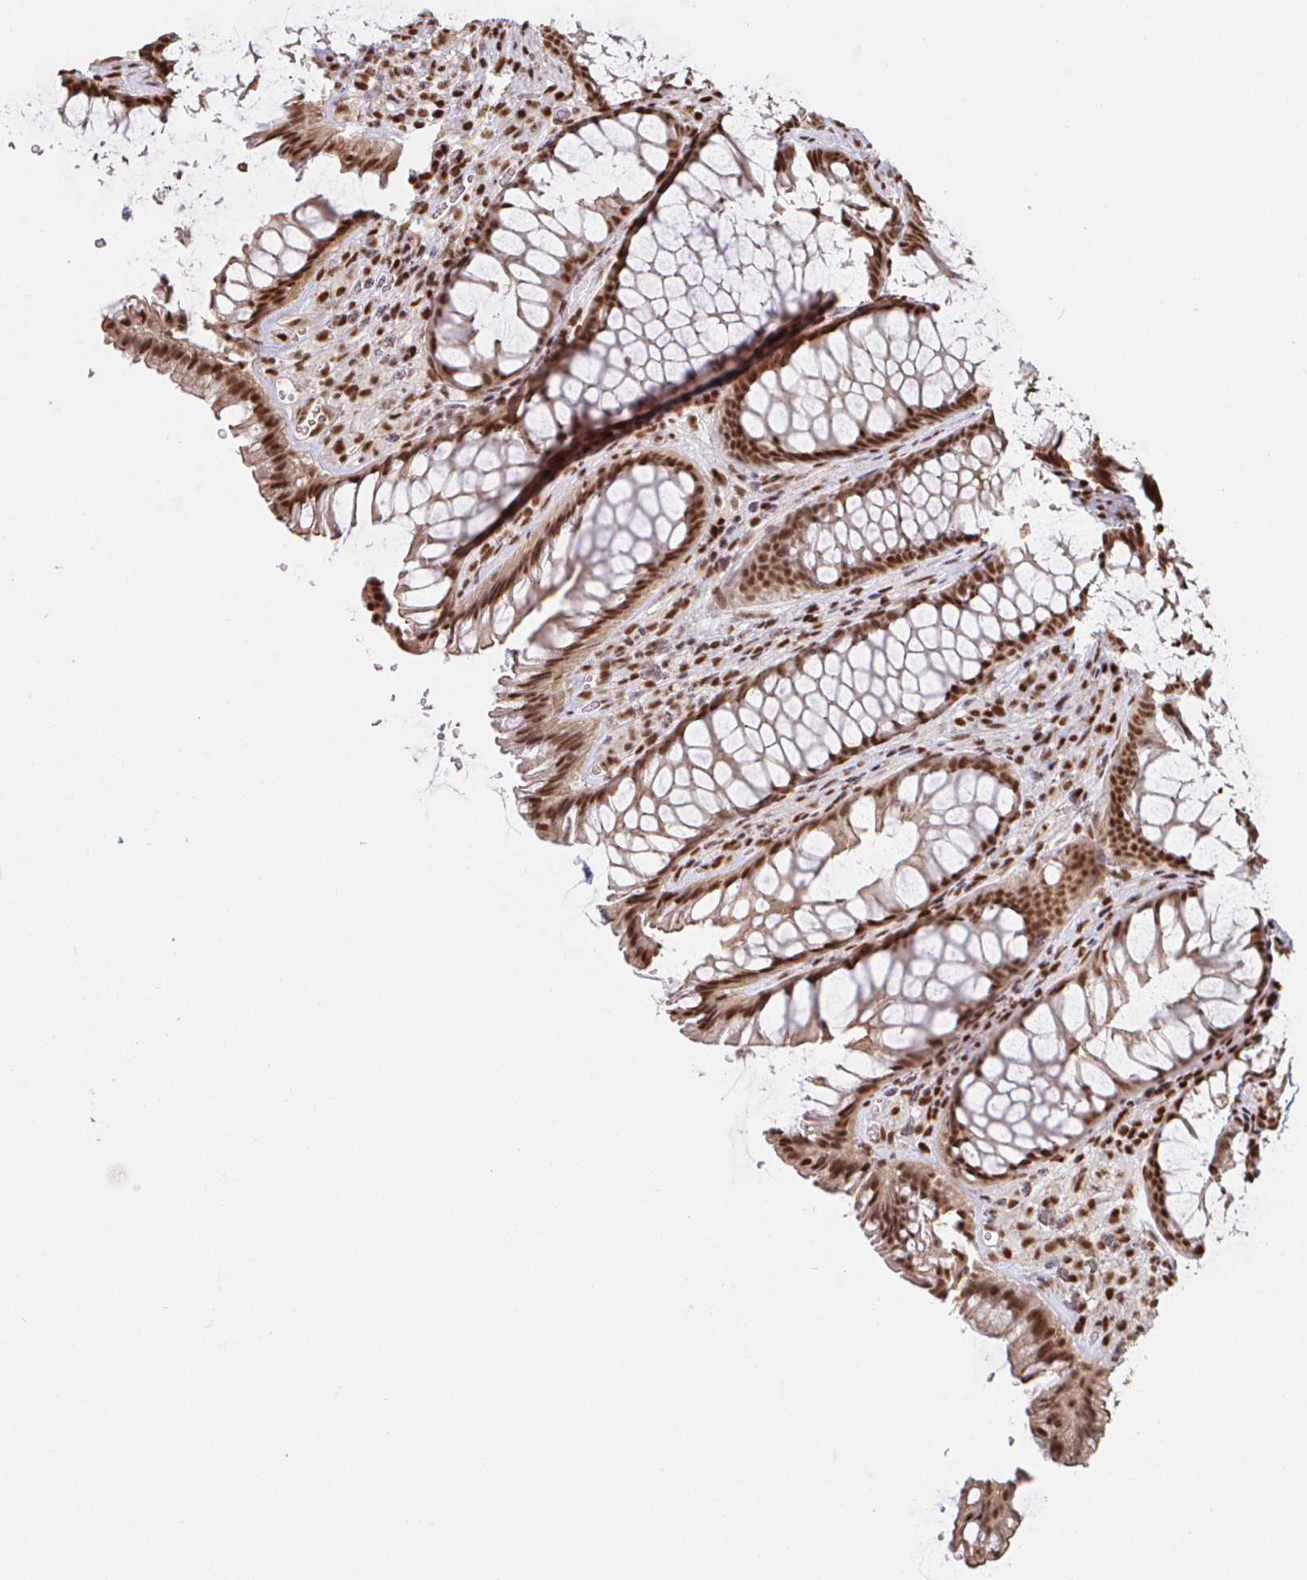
{"staining": {"intensity": "moderate", "quantity": ">75%", "location": "nuclear"}, "tissue": "rectum", "cell_type": "Glandular cells", "image_type": "normal", "snomed": [{"axis": "morphology", "description": "Normal tissue, NOS"}, {"axis": "topography", "description": "Rectum"}], "caption": "Immunohistochemistry (IHC) of benign human rectum exhibits medium levels of moderate nuclear staining in about >75% of glandular cells.", "gene": "SP3", "patient": {"sex": "male", "age": 53}}